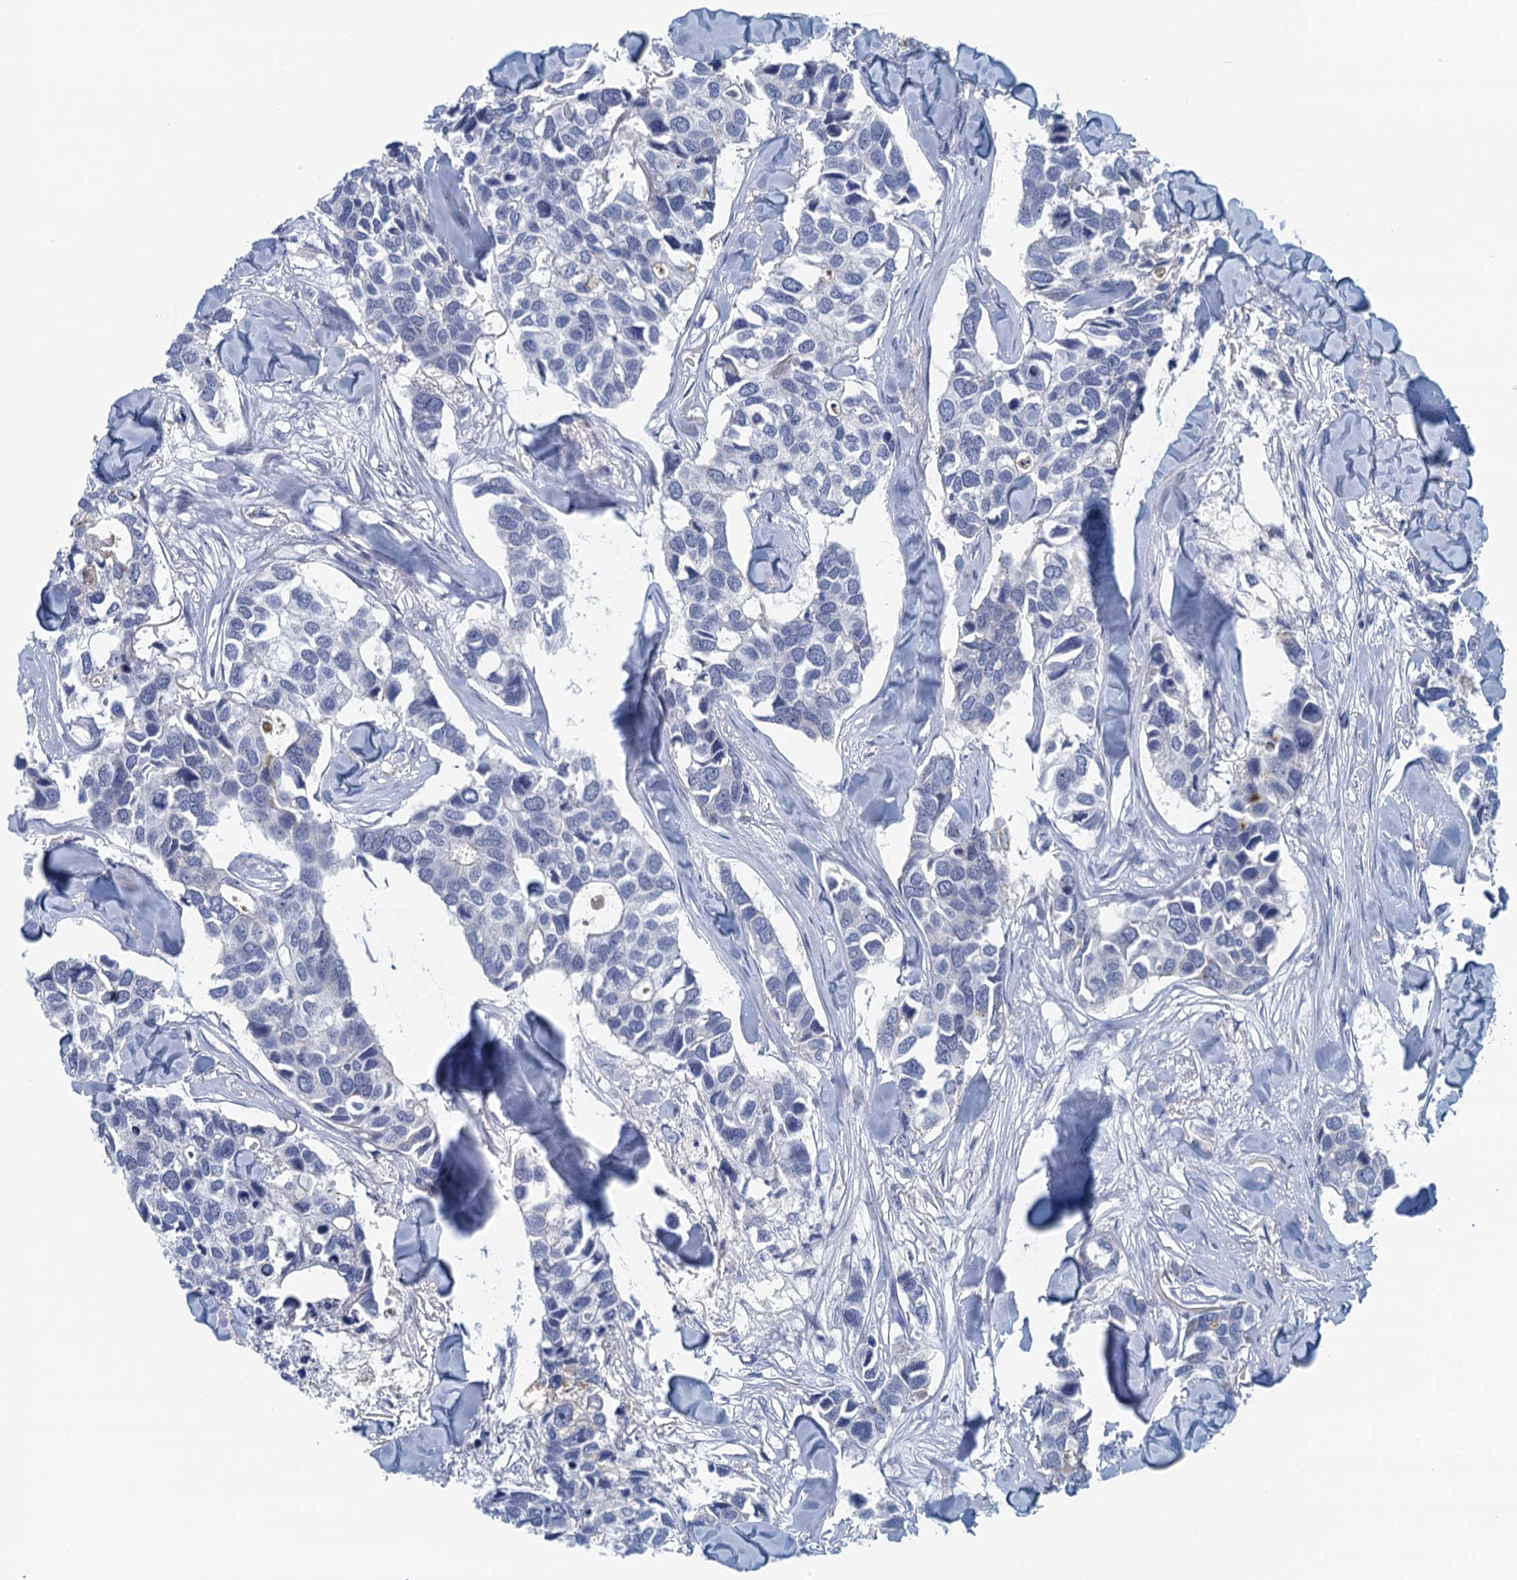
{"staining": {"intensity": "negative", "quantity": "none", "location": "none"}, "tissue": "breast cancer", "cell_type": "Tumor cells", "image_type": "cancer", "snomed": [{"axis": "morphology", "description": "Duct carcinoma"}, {"axis": "topography", "description": "Breast"}], "caption": "Tumor cells are negative for brown protein staining in breast cancer (invasive ductal carcinoma).", "gene": "NUBP2", "patient": {"sex": "female", "age": 83}}